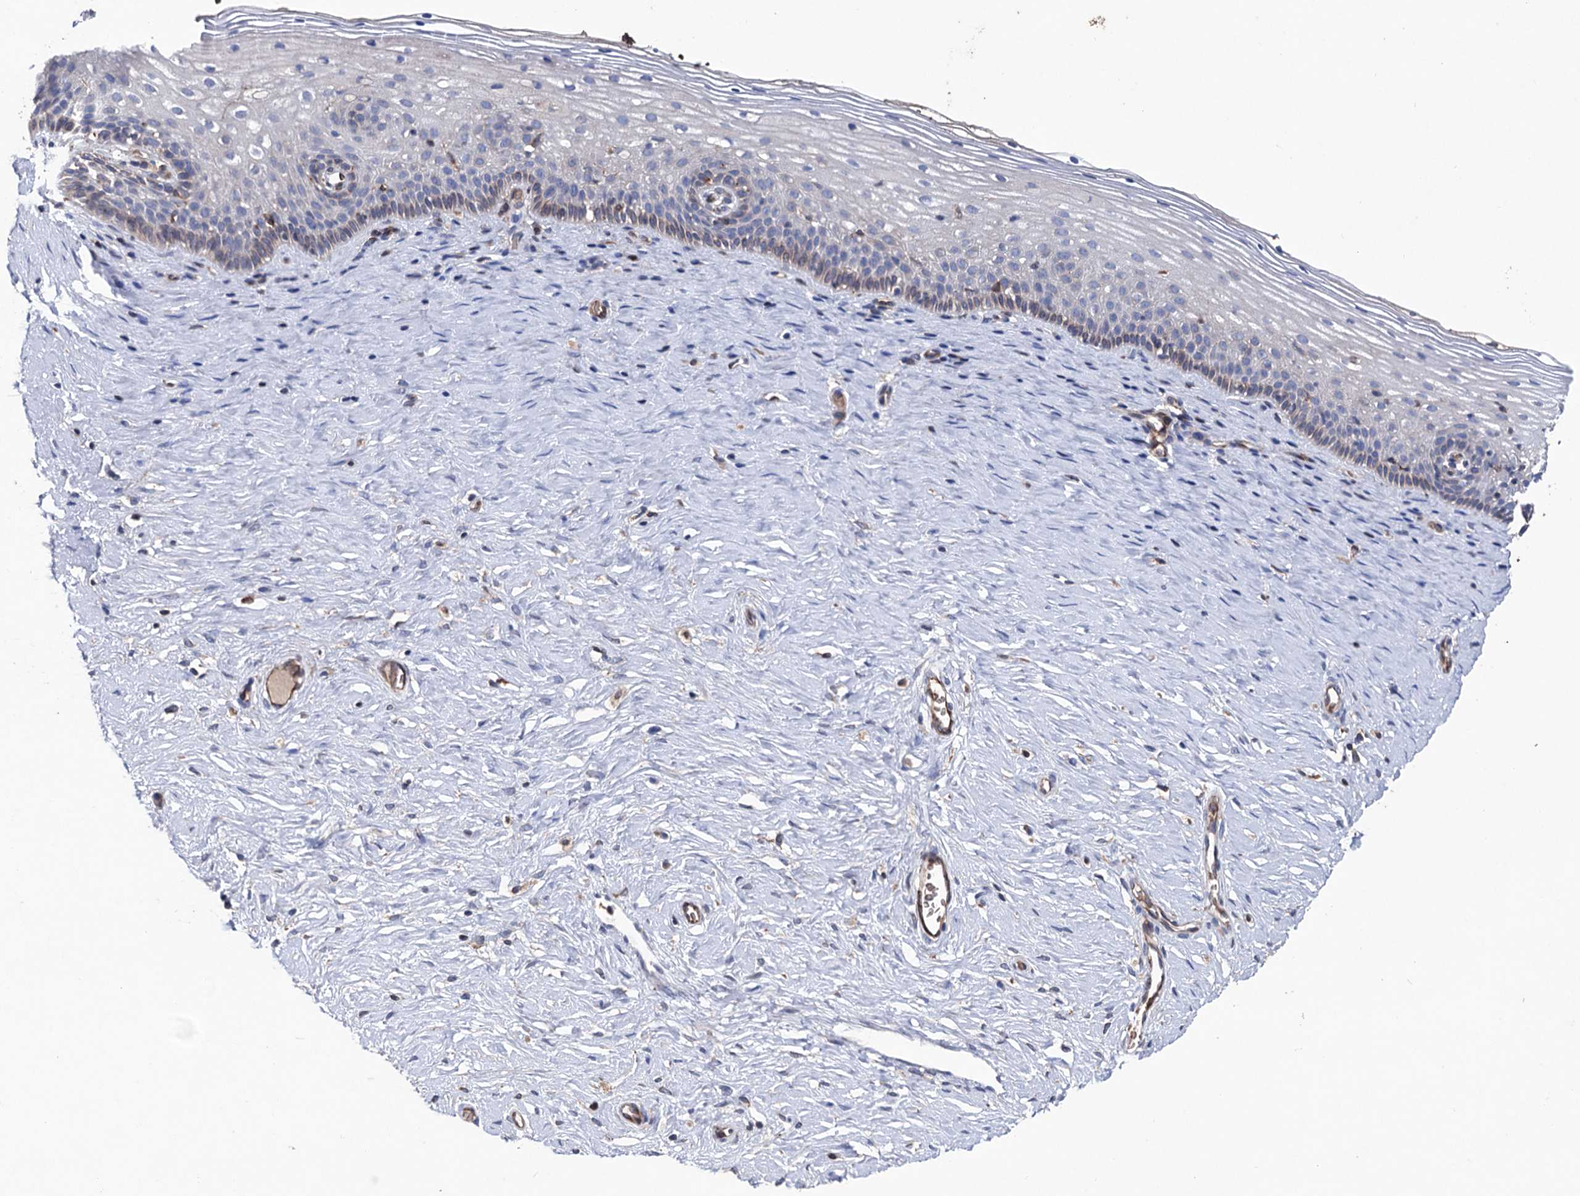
{"staining": {"intensity": "moderate", "quantity": "<25%", "location": "cytoplasmic/membranous"}, "tissue": "cervix", "cell_type": "Glandular cells", "image_type": "normal", "snomed": [{"axis": "morphology", "description": "Normal tissue, NOS"}, {"axis": "topography", "description": "Cervix"}], "caption": "Immunohistochemistry (IHC) (DAB) staining of unremarkable human cervix demonstrates moderate cytoplasmic/membranous protein staining in approximately <25% of glandular cells. (Brightfield microscopy of DAB IHC at high magnification).", "gene": "STING1", "patient": {"sex": "female", "age": 33}}